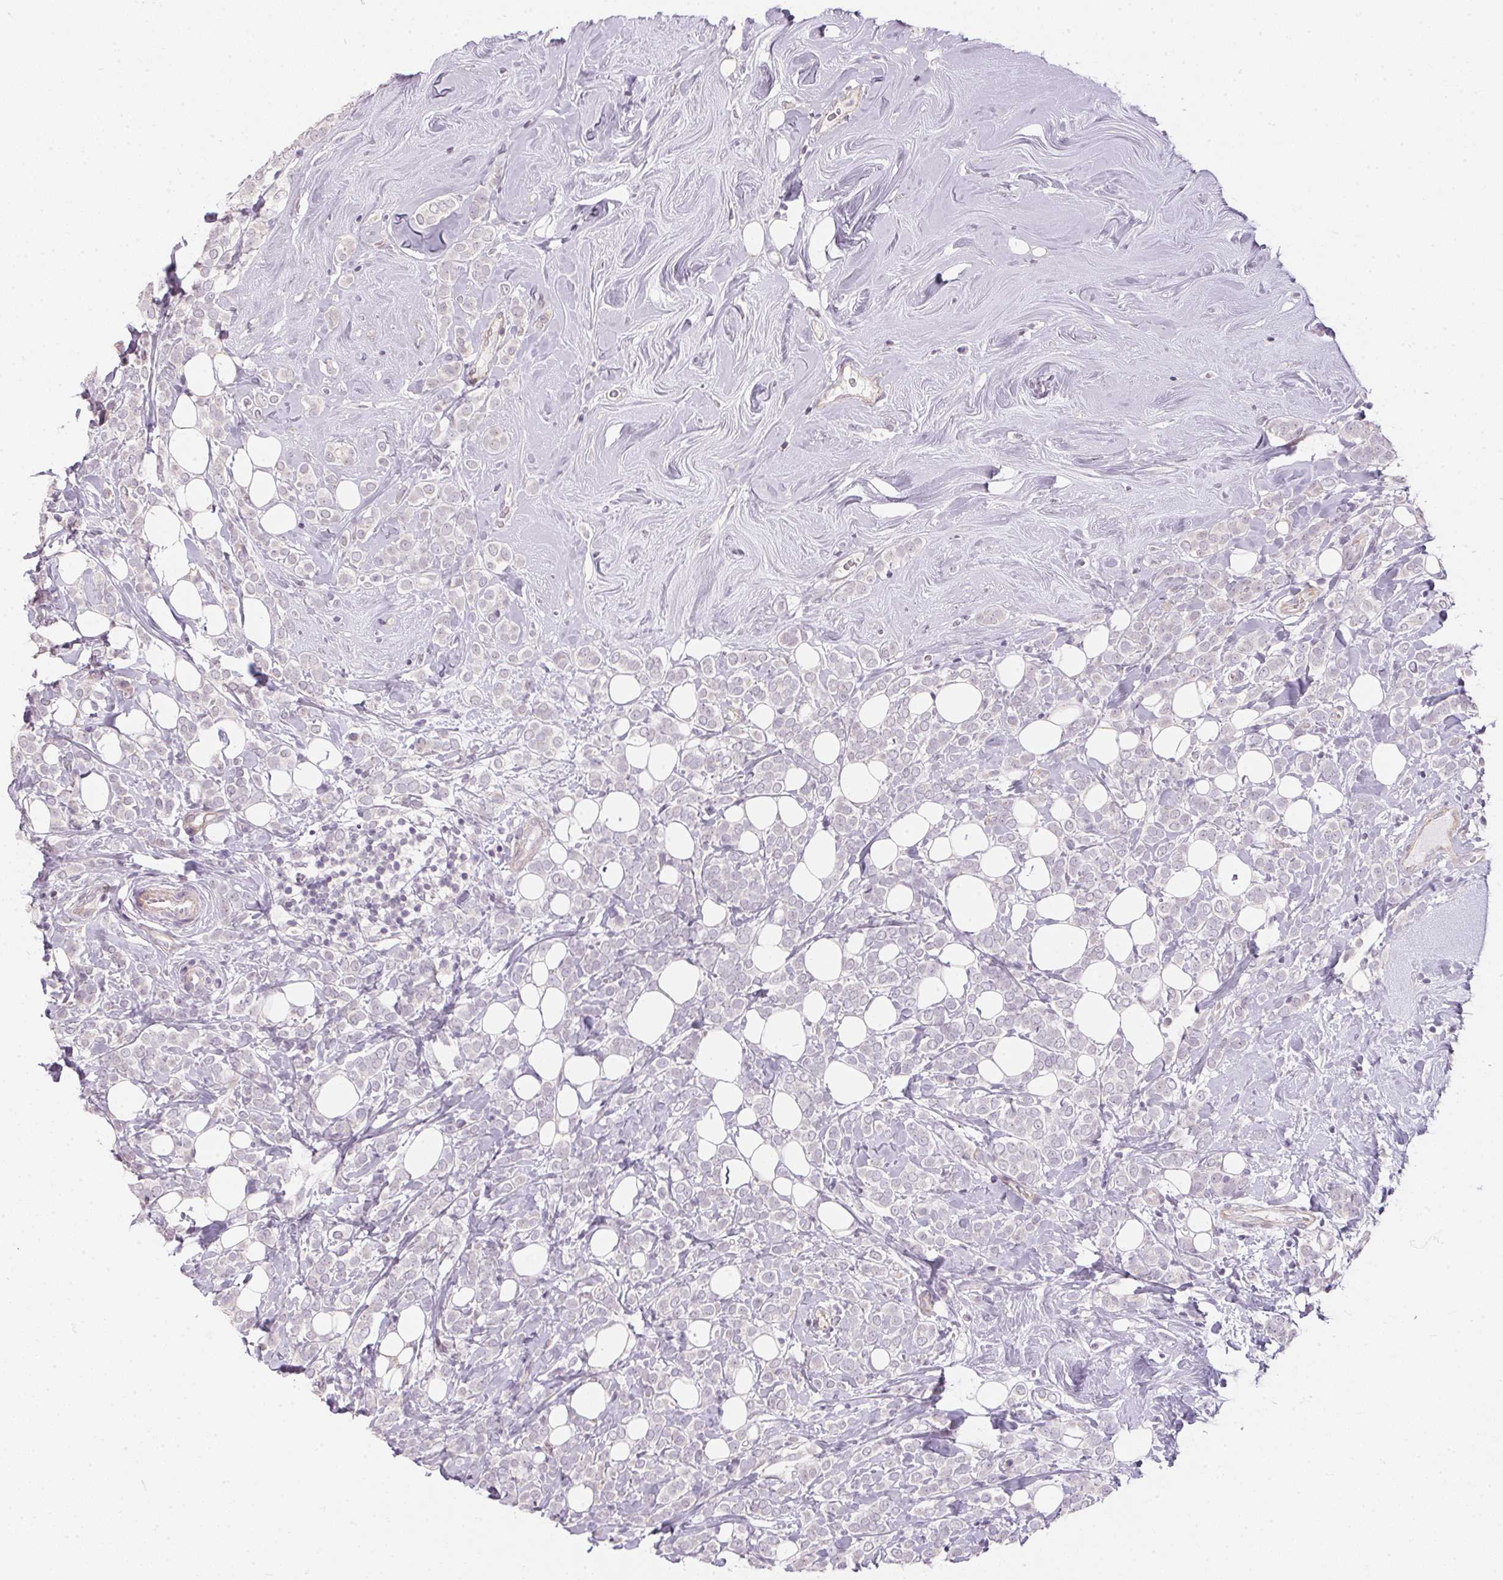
{"staining": {"intensity": "negative", "quantity": "none", "location": "none"}, "tissue": "breast cancer", "cell_type": "Tumor cells", "image_type": "cancer", "snomed": [{"axis": "morphology", "description": "Lobular carcinoma"}, {"axis": "topography", "description": "Breast"}], "caption": "This is an immunohistochemistry (IHC) image of human lobular carcinoma (breast). There is no positivity in tumor cells.", "gene": "GDAP1L1", "patient": {"sex": "female", "age": 49}}